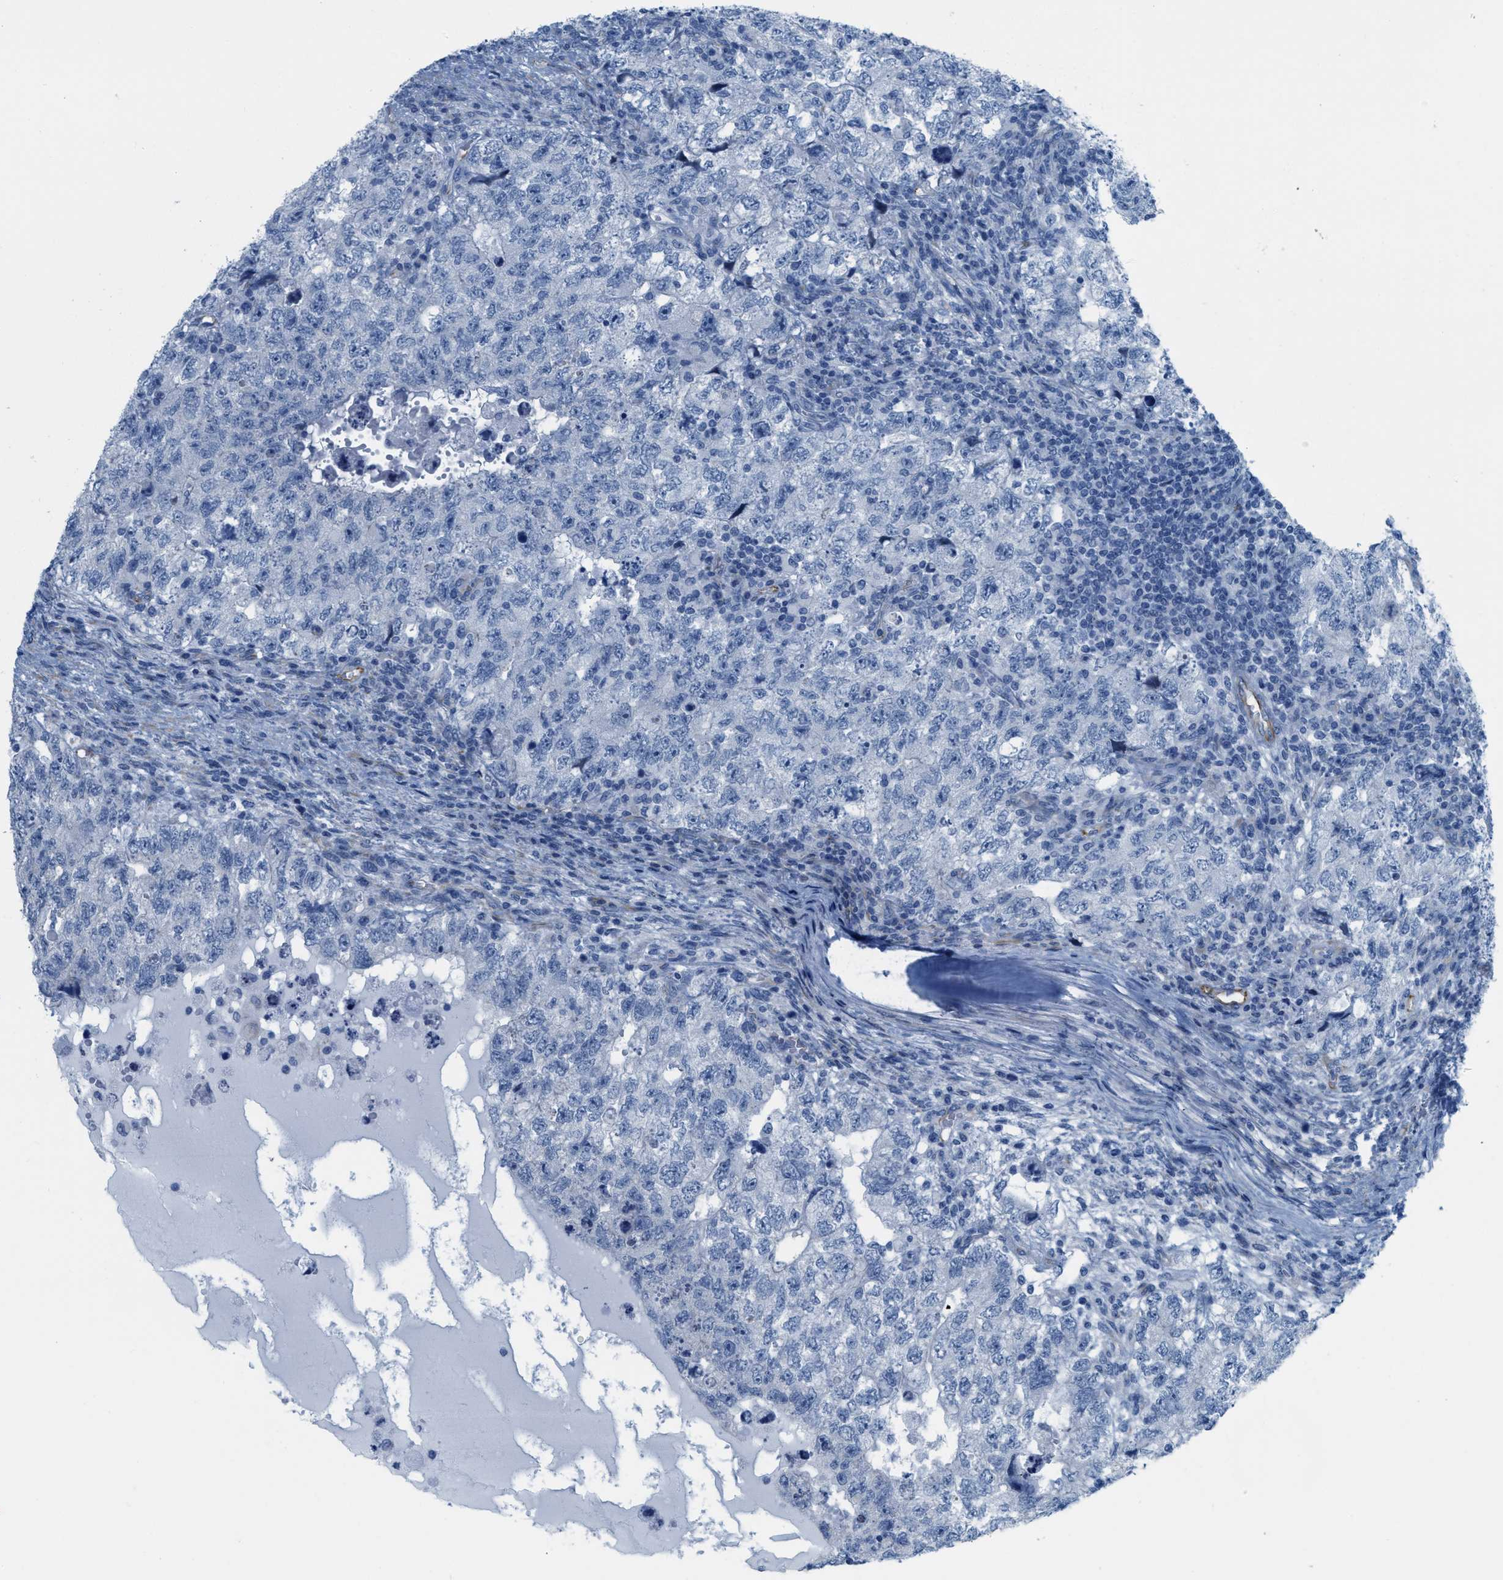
{"staining": {"intensity": "negative", "quantity": "none", "location": "none"}, "tissue": "testis cancer", "cell_type": "Tumor cells", "image_type": "cancer", "snomed": [{"axis": "morphology", "description": "Carcinoma, Embryonal, NOS"}, {"axis": "topography", "description": "Testis"}], "caption": "The image reveals no staining of tumor cells in testis embryonal carcinoma.", "gene": "SLC12A1", "patient": {"sex": "male", "age": 36}}